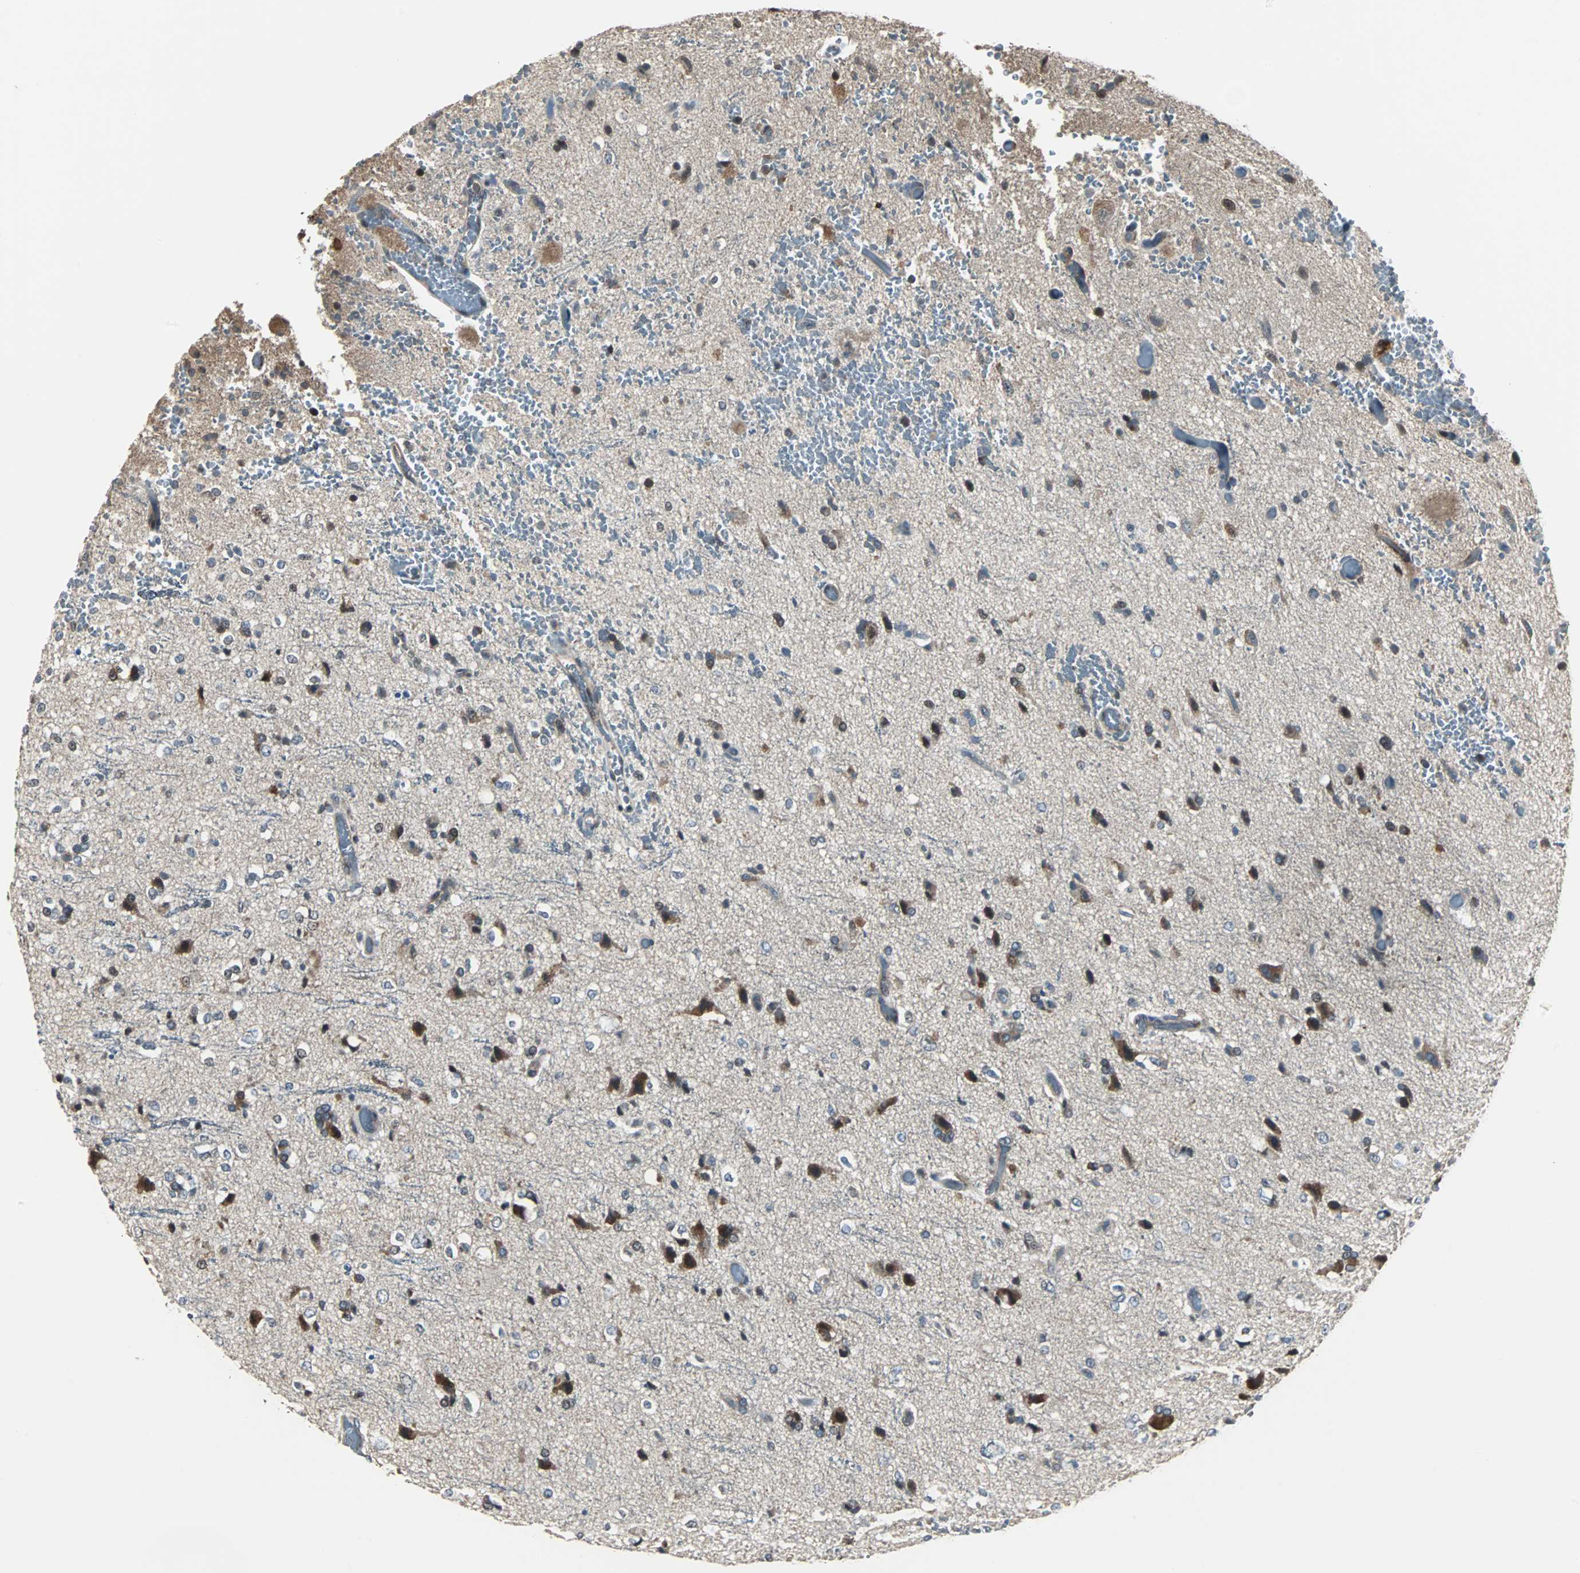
{"staining": {"intensity": "weak", "quantity": "25%-75%", "location": "cytoplasmic/membranous"}, "tissue": "glioma", "cell_type": "Tumor cells", "image_type": "cancer", "snomed": [{"axis": "morphology", "description": "Glioma, malignant, High grade"}, {"axis": "topography", "description": "Brain"}], "caption": "High-power microscopy captured an immunohistochemistry image of high-grade glioma (malignant), revealing weak cytoplasmic/membranous expression in approximately 25%-75% of tumor cells.", "gene": "CHP1", "patient": {"sex": "male", "age": 47}}